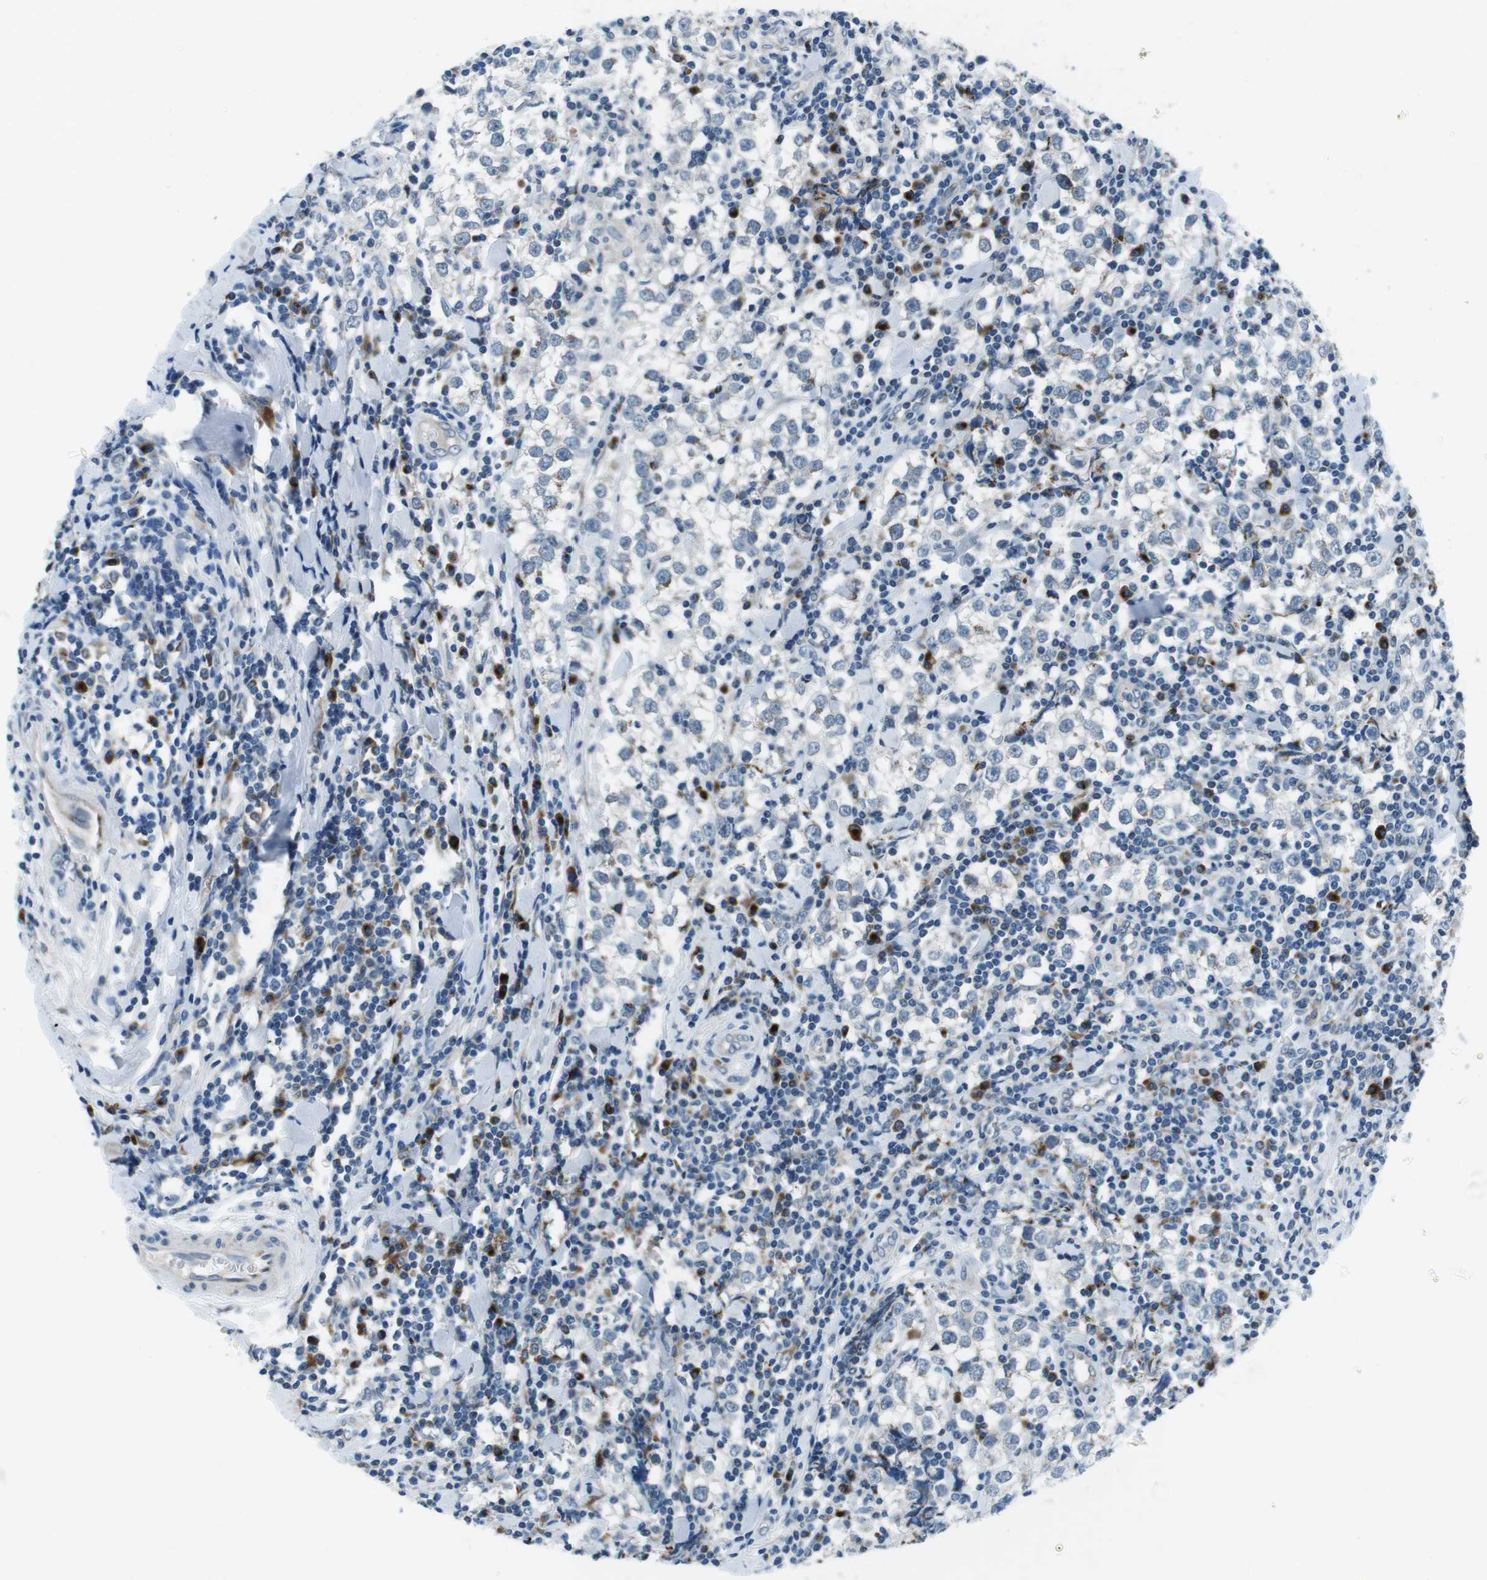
{"staining": {"intensity": "negative", "quantity": "none", "location": "none"}, "tissue": "testis cancer", "cell_type": "Tumor cells", "image_type": "cancer", "snomed": [{"axis": "morphology", "description": "Seminoma, NOS"}, {"axis": "morphology", "description": "Carcinoma, Embryonal, NOS"}, {"axis": "topography", "description": "Testis"}], "caption": "DAB (3,3'-diaminobenzidine) immunohistochemical staining of testis cancer (seminoma) displays no significant staining in tumor cells. (DAB immunohistochemistry (IHC), high magnification).", "gene": "NUCB2", "patient": {"sex": "male", "age": 36}}